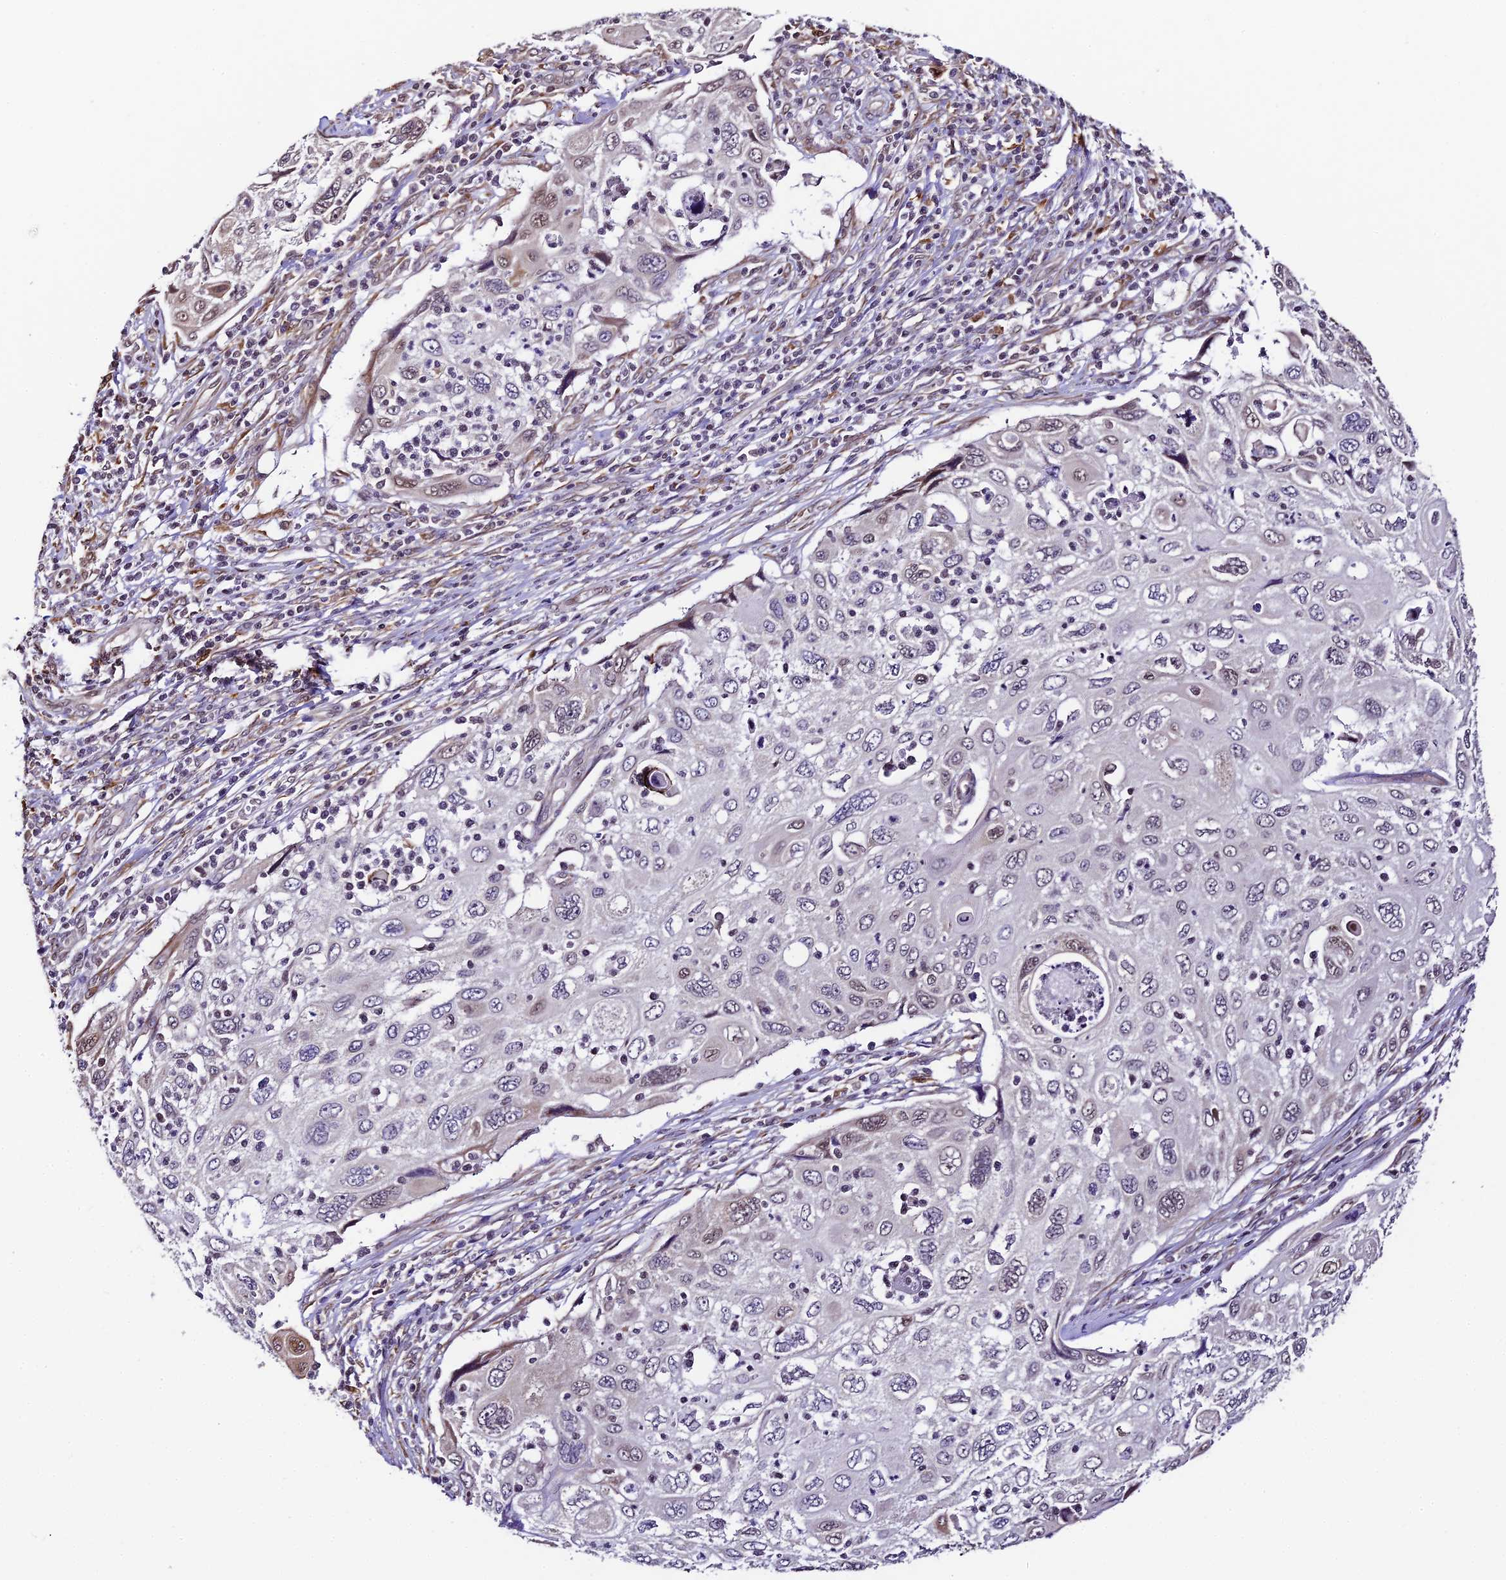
{"staining": {"intensity": "moderate", "quantity": "<25%", "location": "nuclear"}, "tissue": "cervical cancer", "cell_type": "Tumor cells", "image_type": "cancer", "snomed": [{"axis": "morphology", "description": "Squamous cell carcinoma, NOS"}, {"axis": "topography", "description": "Cervix"}], "caption": "Immunohistochemical staining of cervical cancer (squamous cell carcinoma) reveals low levels of moderate nuclear protein staining in about <25% of tumor cells.", "gene": "TRIM22", "patient": {"sex": "female", "age": 70}}